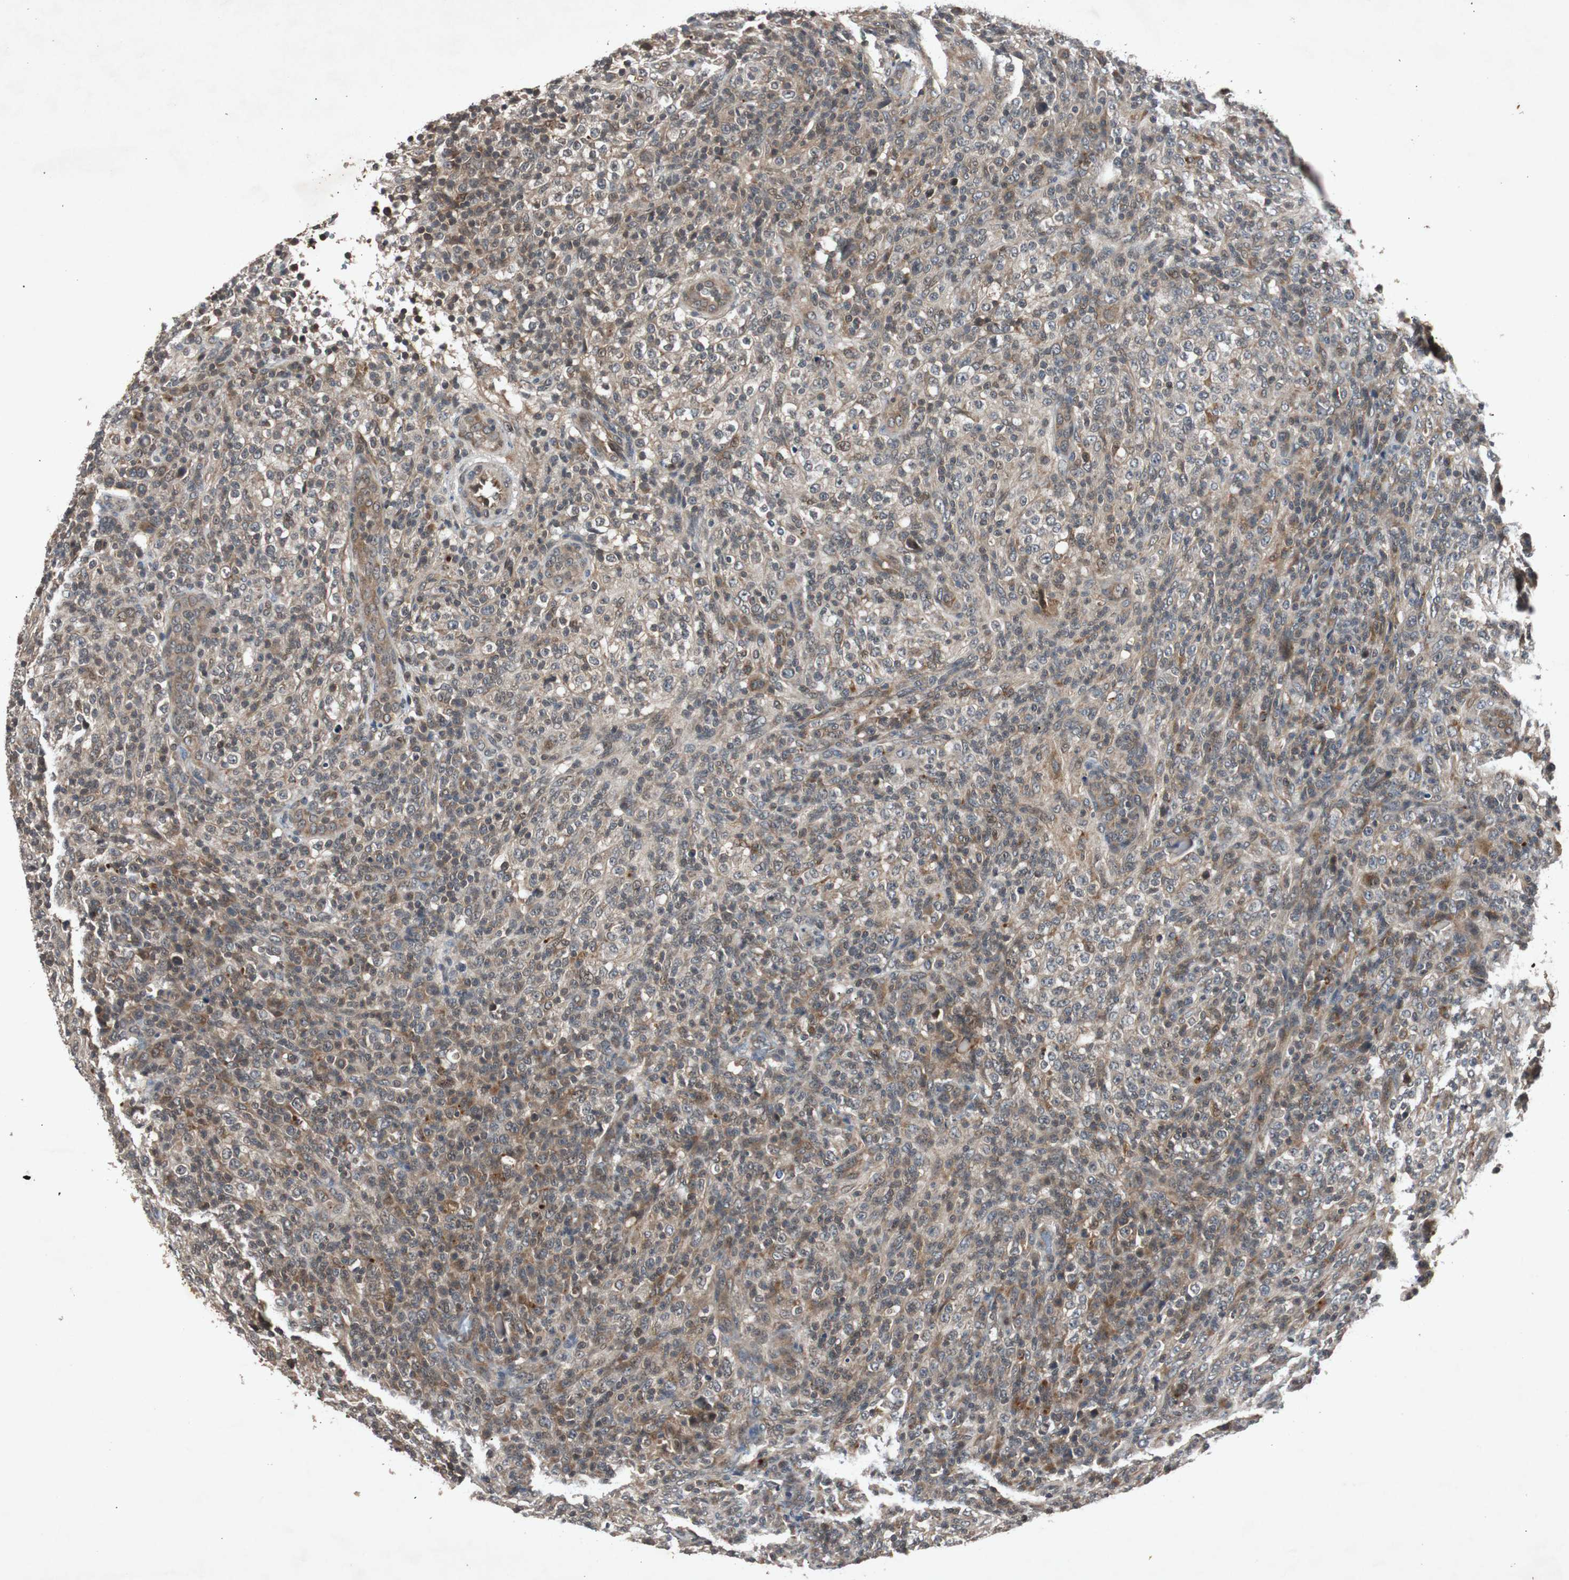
{"staining": {"intensity": "moderate", "quantity": "<25%", "location": "cytoplasmic/membranous"}, "tissue": "lymphoma", "cell_type": "Tumor cells", "image_type": "cancer", "snomed": [{"axis": "morphology", "description": "Malignant lymphoma, non-Hodgkin's type, High grade"}, {"axis": "topography", "description": "Lymph node"}], "caption": "Protein expression analysis of human high-grade malignant lymphoma, non-Hodgkin's type reveals moderate cytoplasmic/membranous positivity in about <25% of tumor cells. (DAB (3,3'-diaminobenzidine) IHC, brown staining for protein, blue staining for nuclei).", "gene": "SLIT2", "patient": {"sex": "female", "age": 76}}